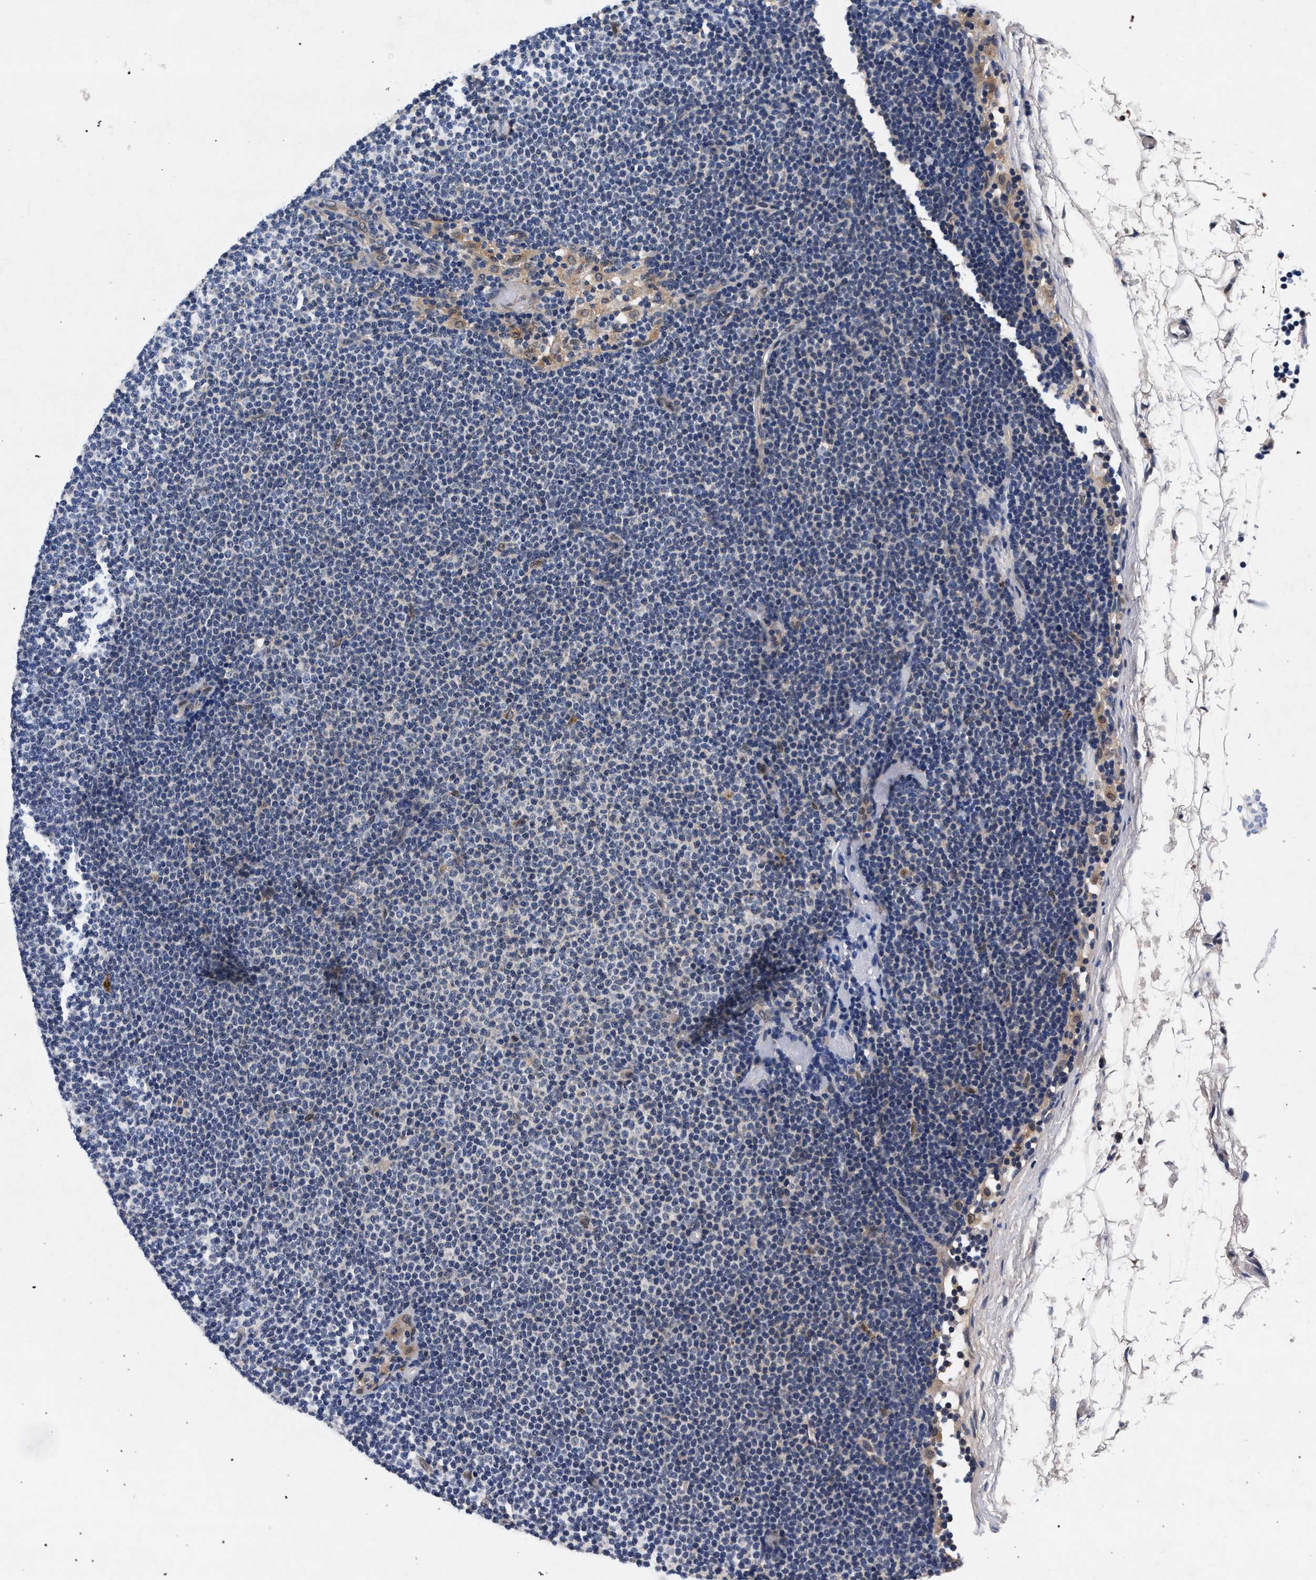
{"staining": {"intensity": "negative", "quantity": "none", "location": "none"}, "tissue": "lymphoma", "cell_type": "Tumor cells", "image_type": "cancer", "snomed": [{"axis": "morphology", "description": "Malignant lymphoma, non-Hodgkin's type, Low grade"}, {"axis": "topography", "description": "Lymph node"}], "caption": "High power microscopy photomicrograph of an IHC photomicrograph of lymphoma, revealing no significant staining in tumor cells.", "gene": "NEK7", "patient": {"sex": "female", "age": 53}}